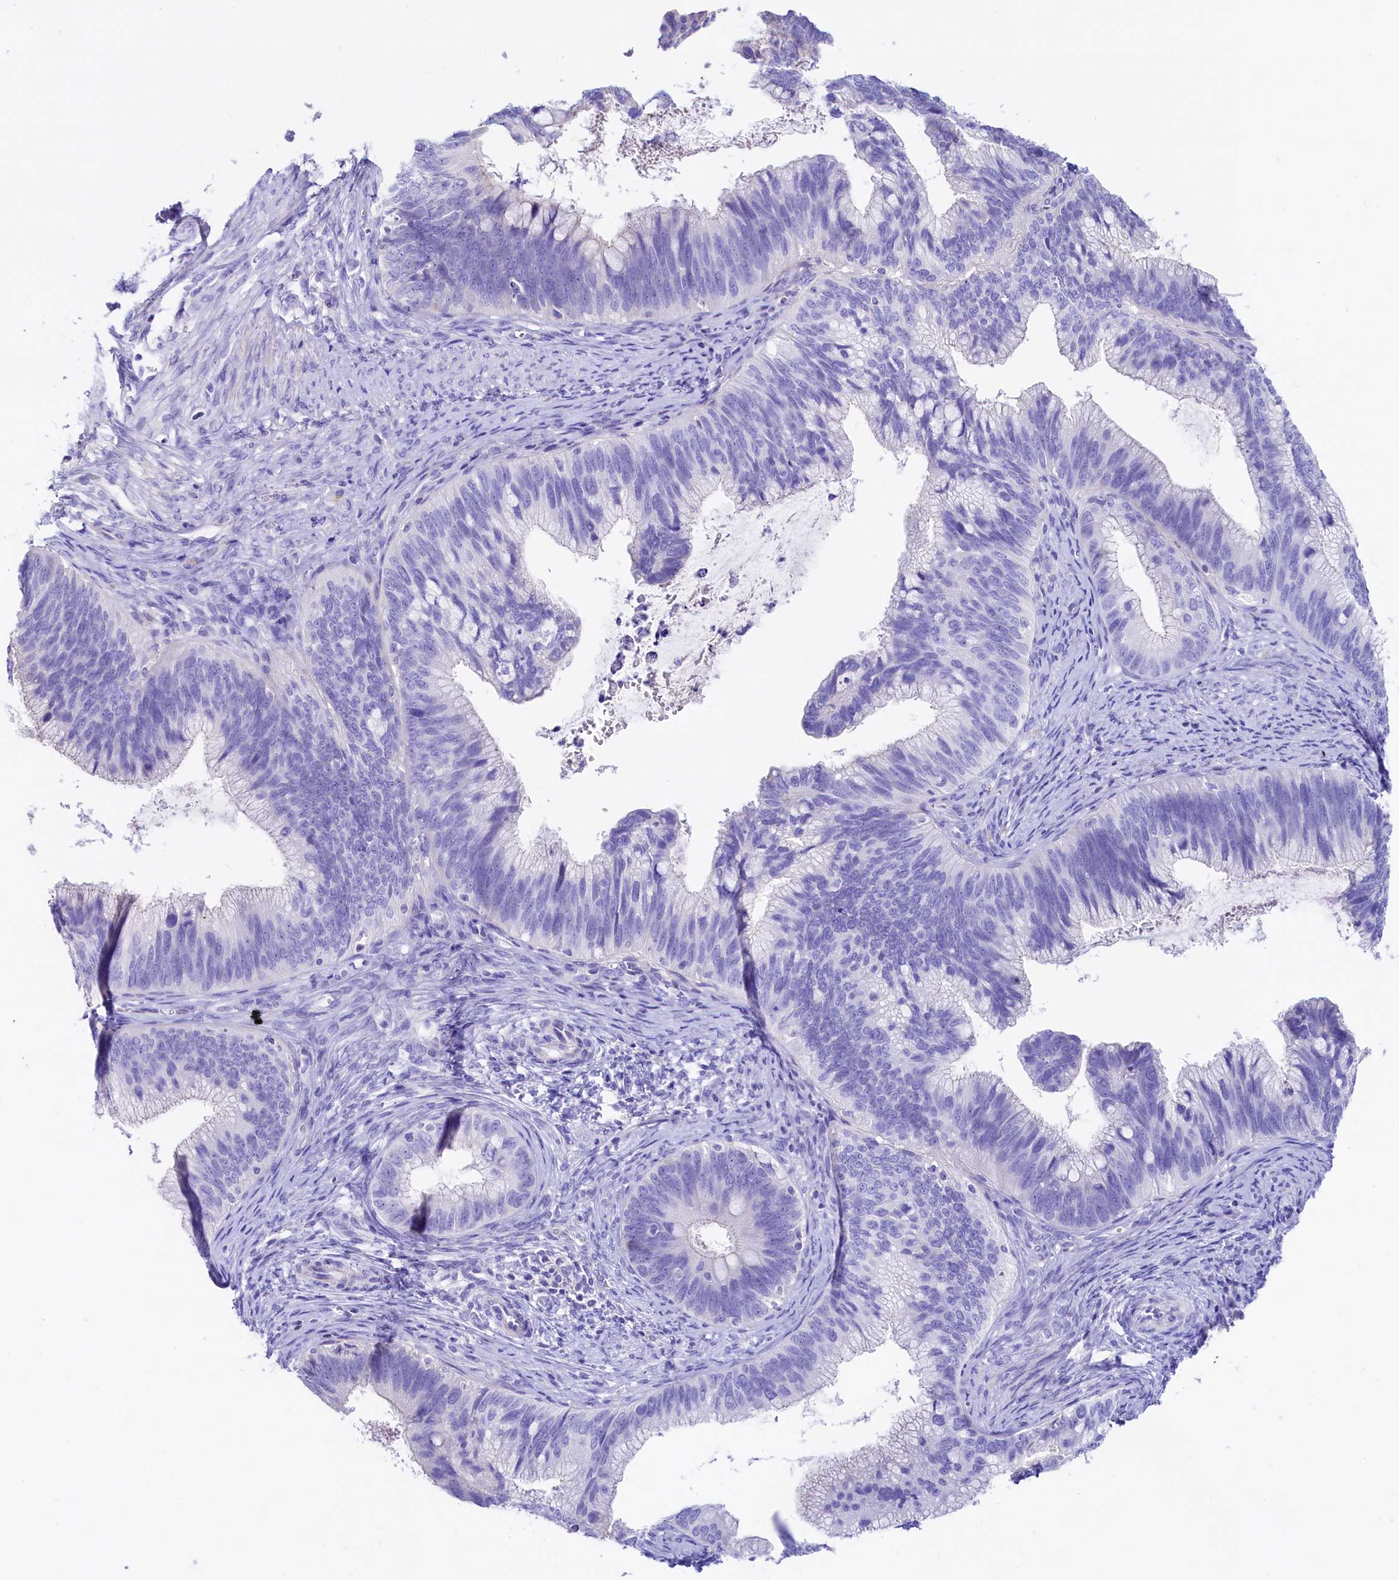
{"staining": {"intensity": "negative", "quantity": "none", "location": "none"}, "tissue": "cervical cancer", "cell_type": "Tumor cells", "image_type": "cancer", "snomed": [{"axis": "morphology", "description": "Adenocarcinoma, NOS"}, {"axis": "topography", "description": "Cervix"}], "caption": "A micrograph of human adenocarcinoma (cervical) is negative for staining in tumor cells.", "gene": "RBP3", "patient": {"sex": "female", "age": 42}}